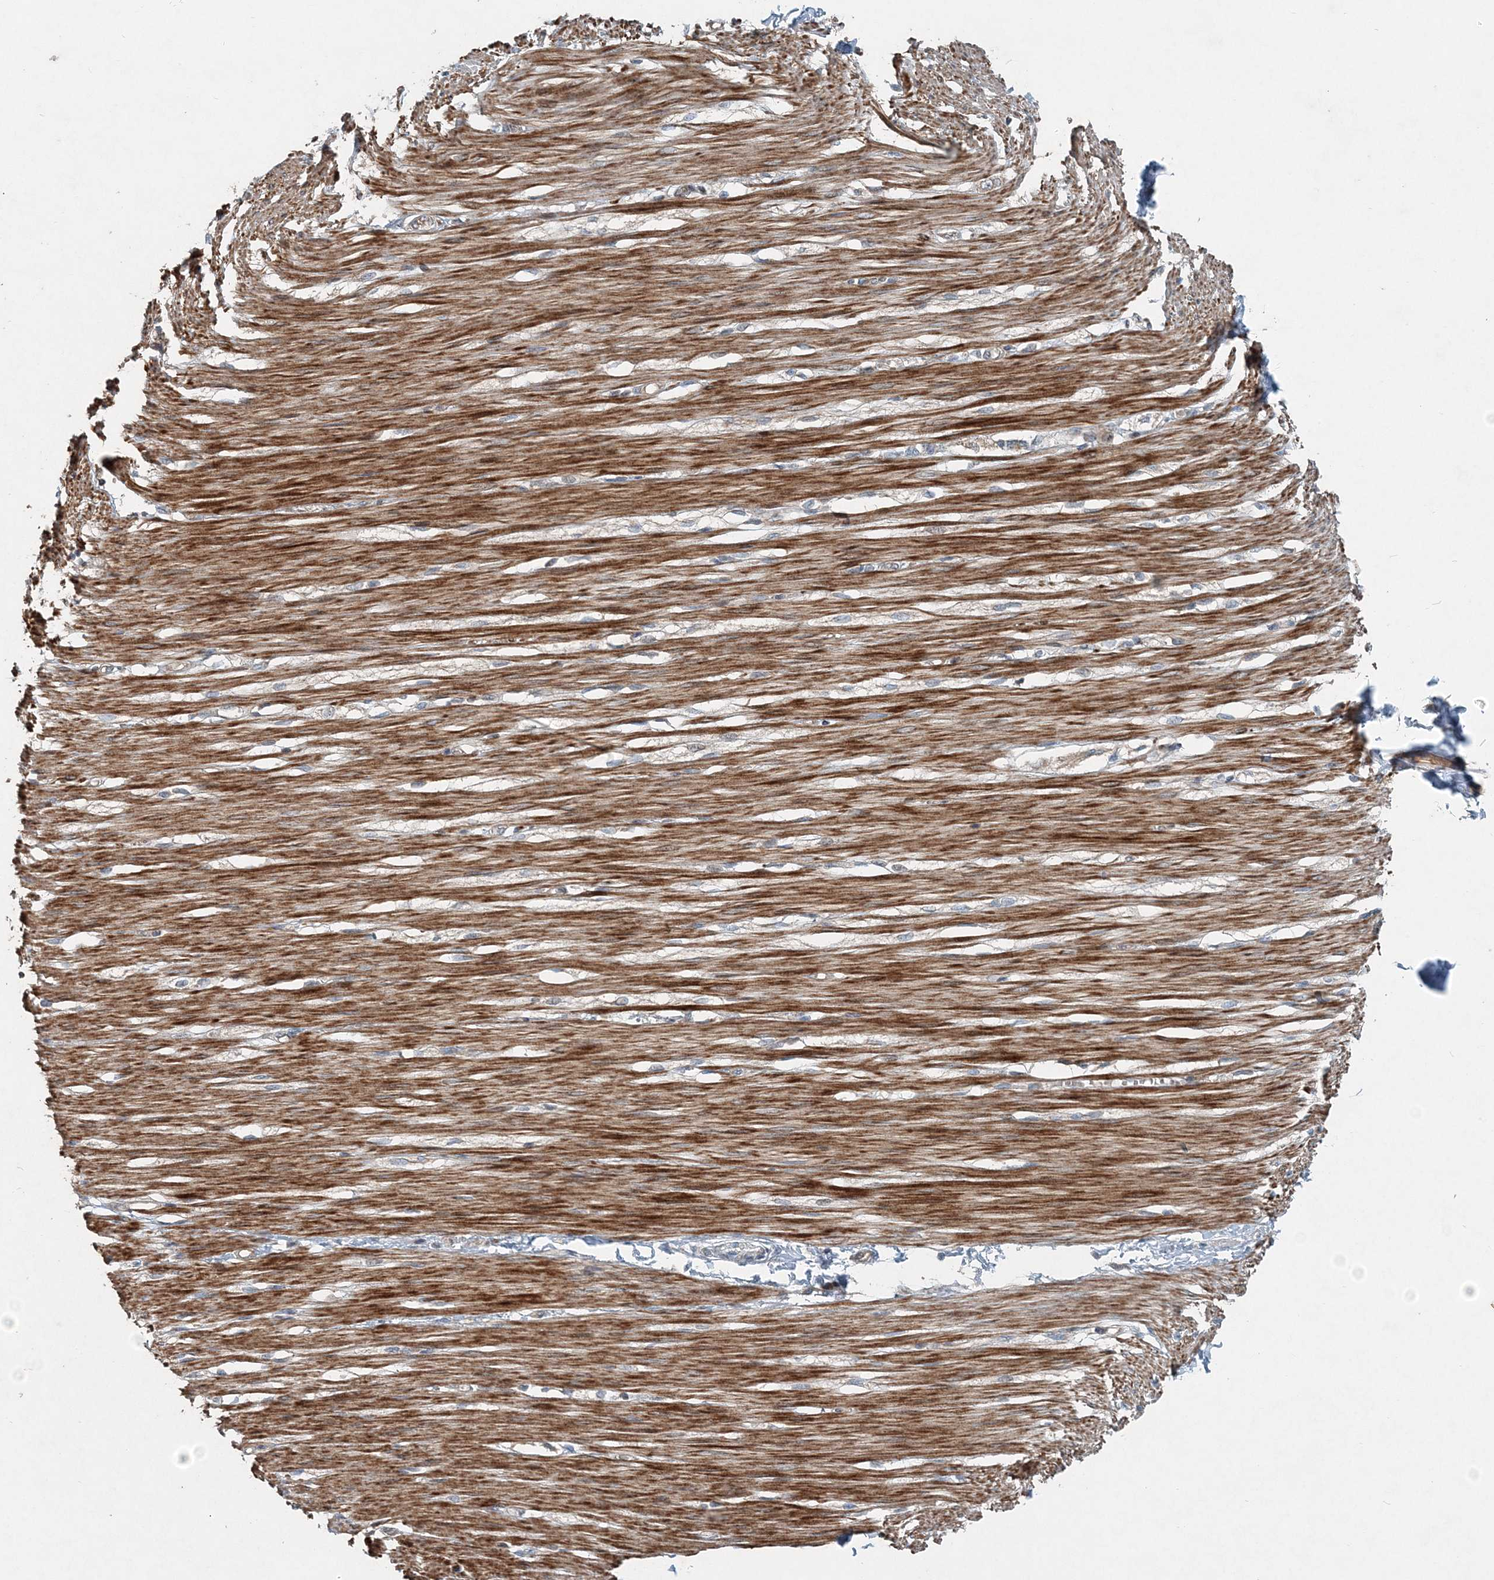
{"staining": {"intensity": "strong", "quantity": ">75%", "location": "cytoplasmic/membranous"}, "tissue": "smooth muscle", "cell_type": "Smooth muscle cells", "image_type": "normal", "snomed": [{"axis": "morphology", "description": "Normal tissue, NOS"}, {"axis": "morphology", "description": "Adenocarcinoma, NOS"}, {"axis": "topography", "description": "Colon"}, {"axis": "topography", "description": "Peripheral nerve tissue"}], "caption": "A high-resolution histopathology image shows immunohistochemistry (IHC) staining of normal smooth muscle, which exhibits strong cytoplasmic/membranous positivity in approximately >75% of smooth muscle cells.", "gene": "INTU", "patient": {"sex": "male", "age": 14}}